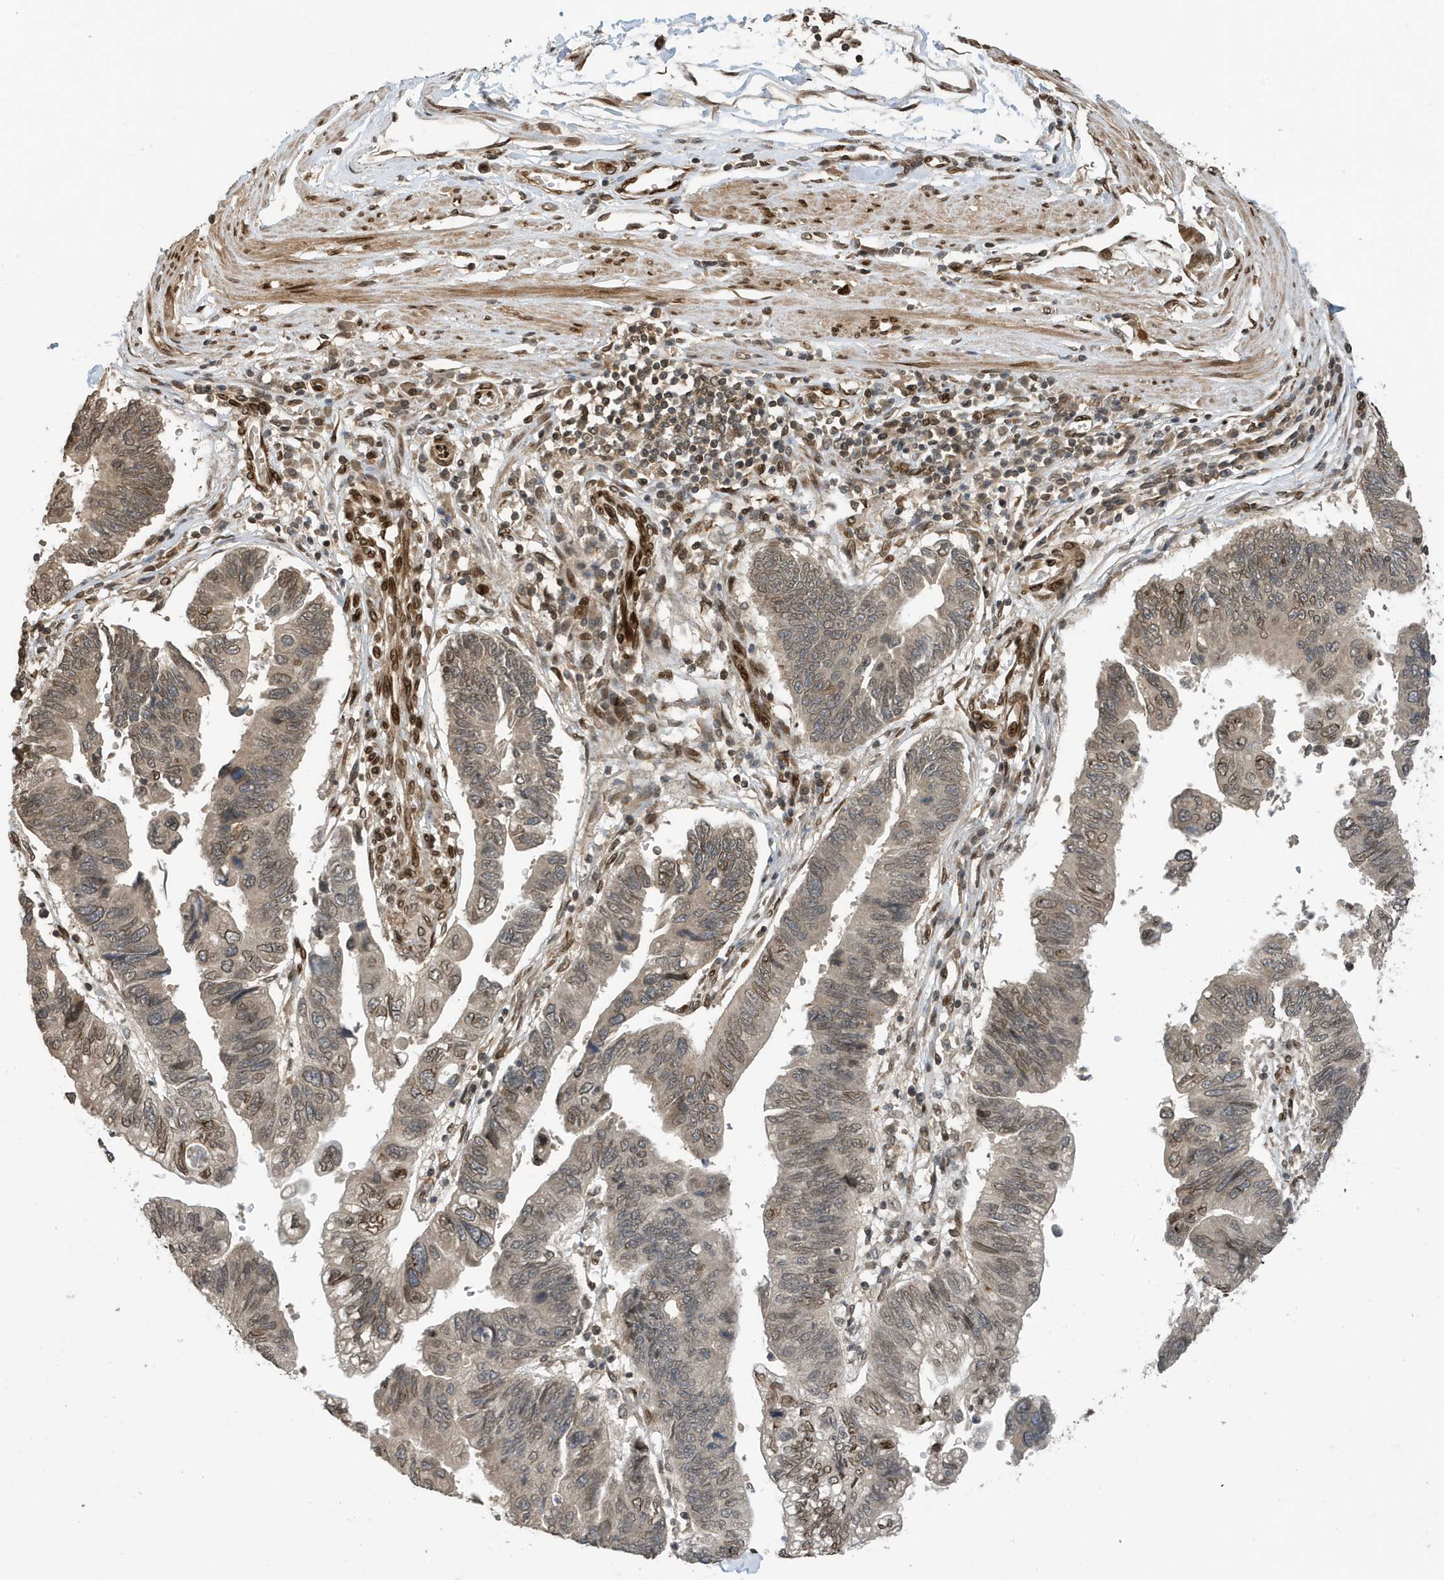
{"staining": {"intensity": "moderate", "quantity": "<25%", "location": "nuclear"}, "tissue": "stomach cancer", "cell_type": "Tumor cells", "image_type": "cancer", "snomed": [{"axis": "morphology", "description": "Adenocarcinoma, NOS"}, {"axis": "topography", "description": "Stomach"}], "caption": "Human adenocarcinoma (stomach) stained with a protein marker exhibits moderate staining in tumor cells.", "gene": "DUSP18", "patient": {"sex": "male", "age": 59}}